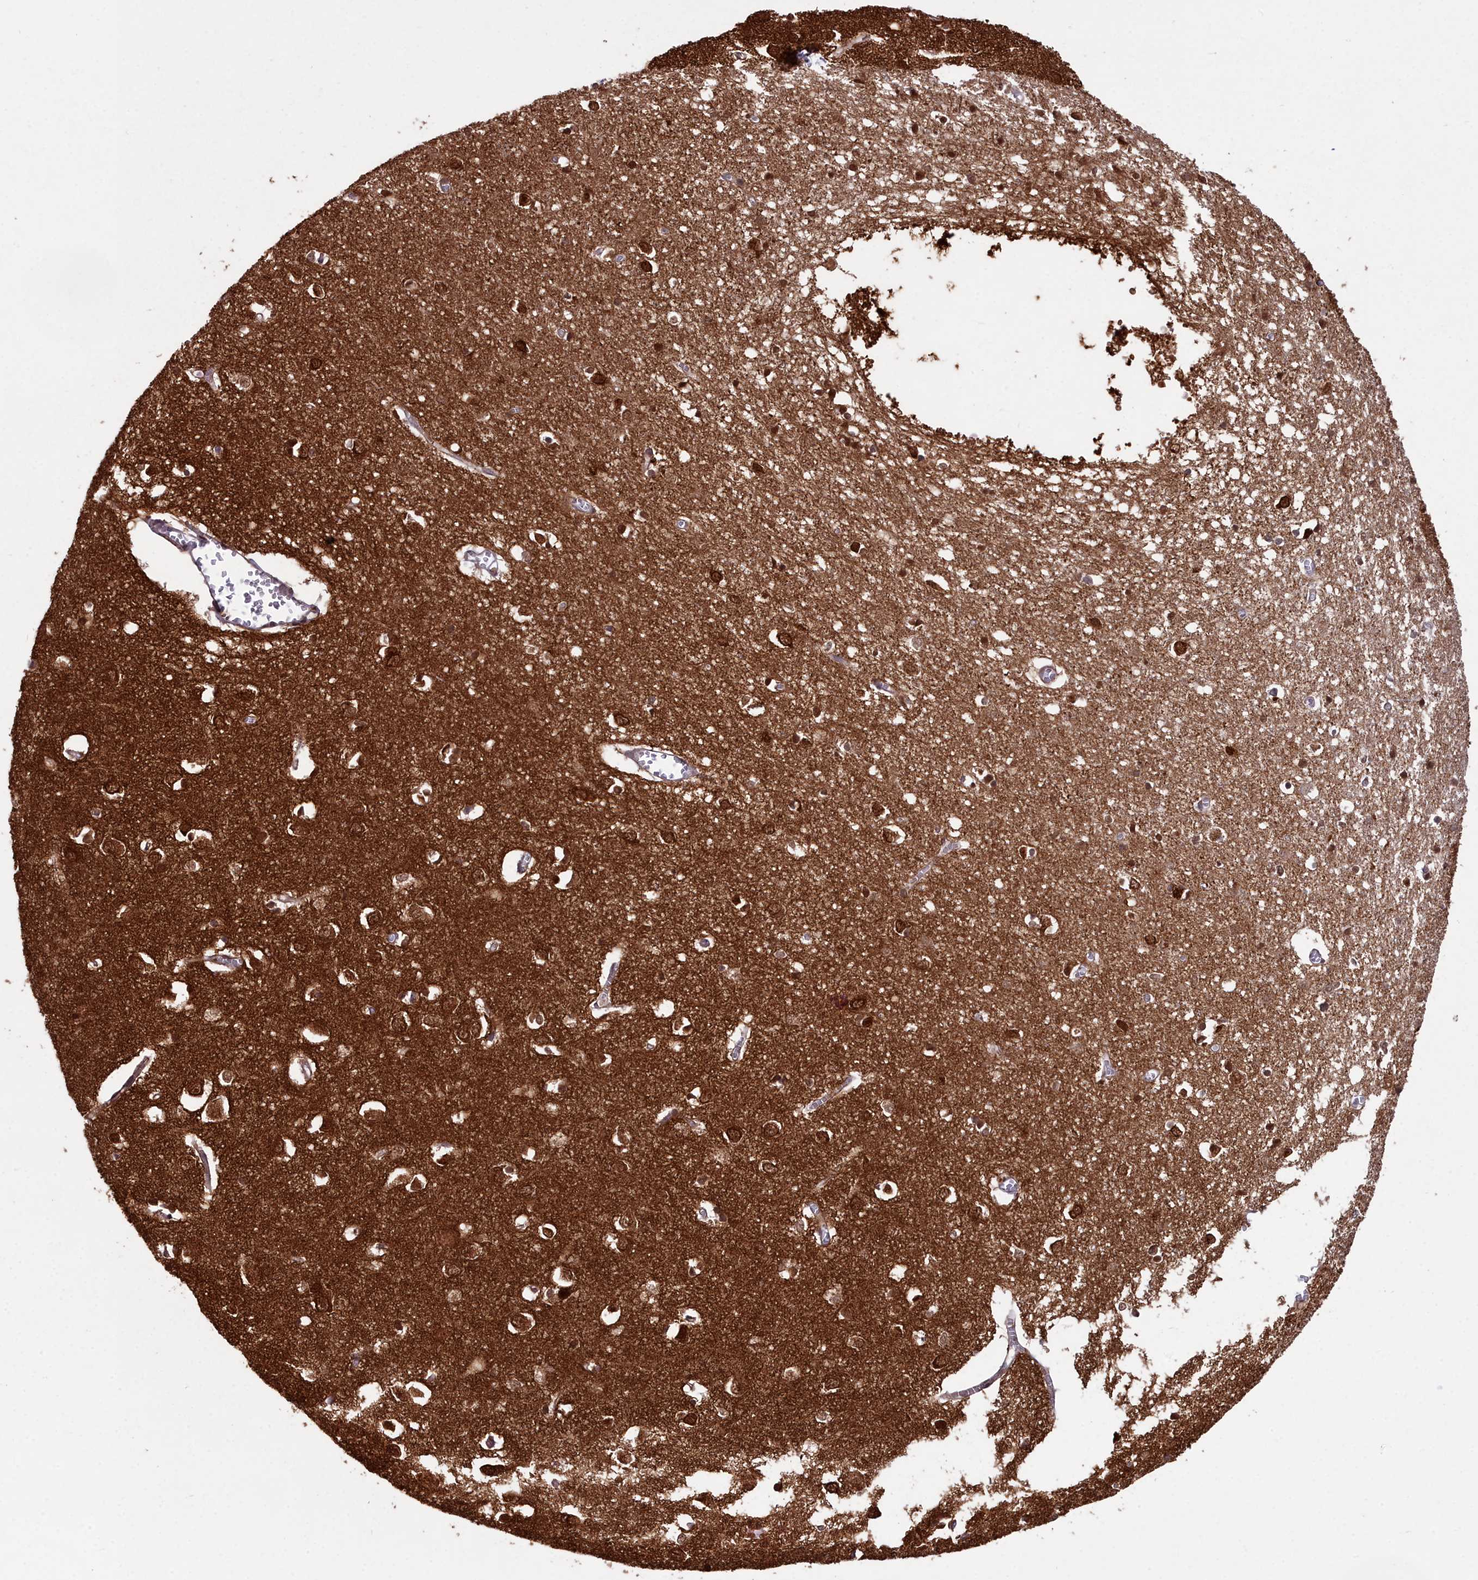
{"staining": {"intensity": "weak", "quantity": "25%-75%", "location": "cytoplasmic/membranous"}, "tissue": "cerebral cortex", "cell_type": "Endothelial cells", "image_type": "normal", "snomed": [{"axis": "morphology", "description": "Normal tissue, NOS"}, {"axis": "topography", "description": "Cerebral cortex"}], "caption": "Weak cytoplasmic/membranous positivity for a protein is appreciated in approximately 25%-75% of endothelial cells of normal cerebral cortex using IHC.", "gene": "MAP6", "patient": {"sex": "female", "age": 64}}